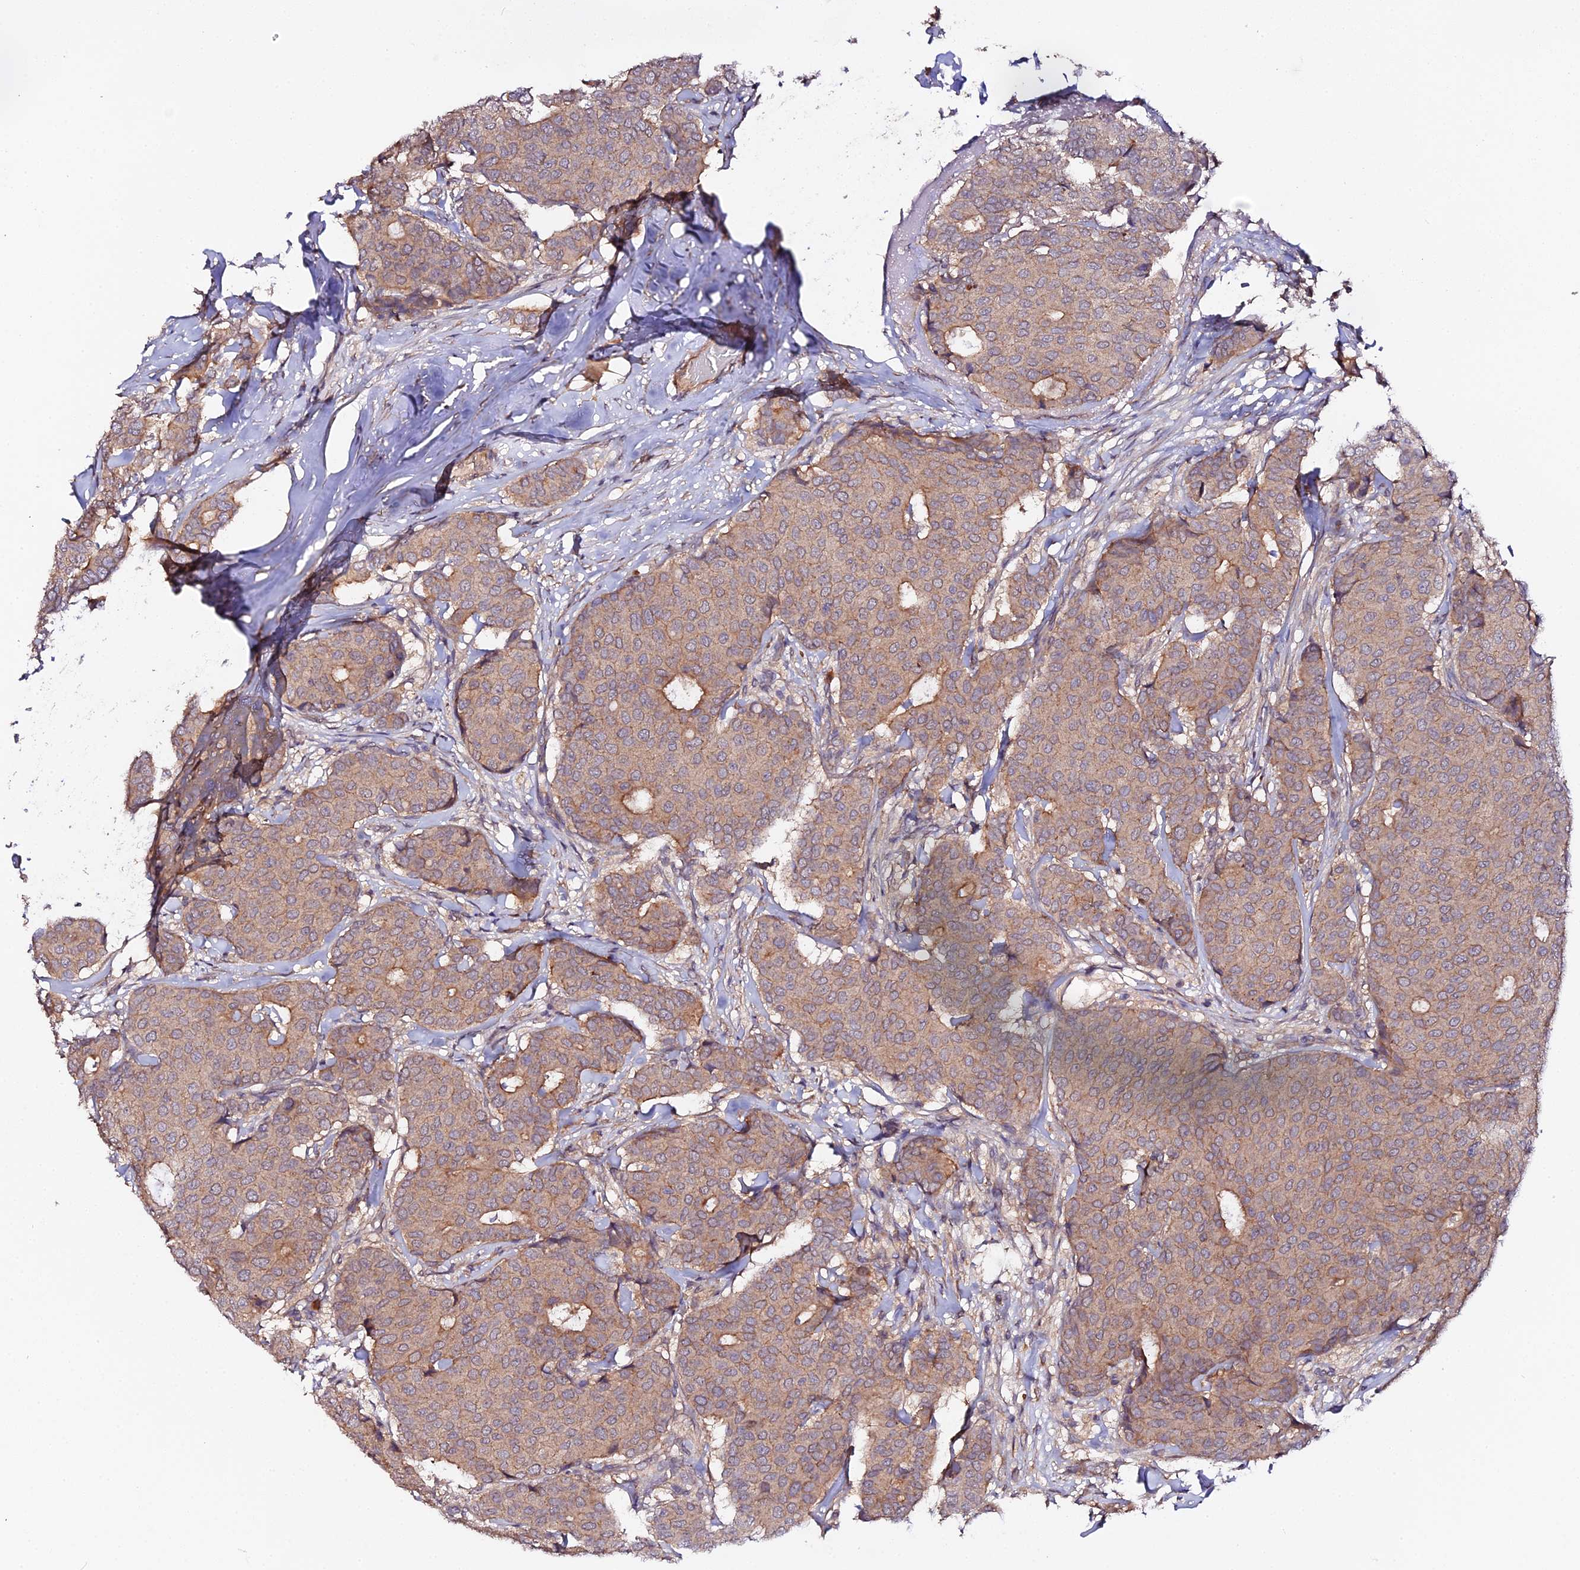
{"staining": {"intensity": "moderate", "quantity": ">75%", "location": "cytoplasmic/membranous"}, "tissue": "breast cancer", "cell_type": "Tumor cells", "image_type": "cancer", "snomed": [{"axis": "morphology", "description": "Duct carcinoma"}, {"axis": "topography", "description": "Breast"}], "caption": "This micrograph reveals breast cancer stained with immunohistochemistry to label a protein in brown. The cytoplasmic/membranous of tumor cells show moderate positivity for the protein. Nuclei are counter-stained blue.", "gene": "TRIM26", "patient": {"sex": "female", "age": 75}}